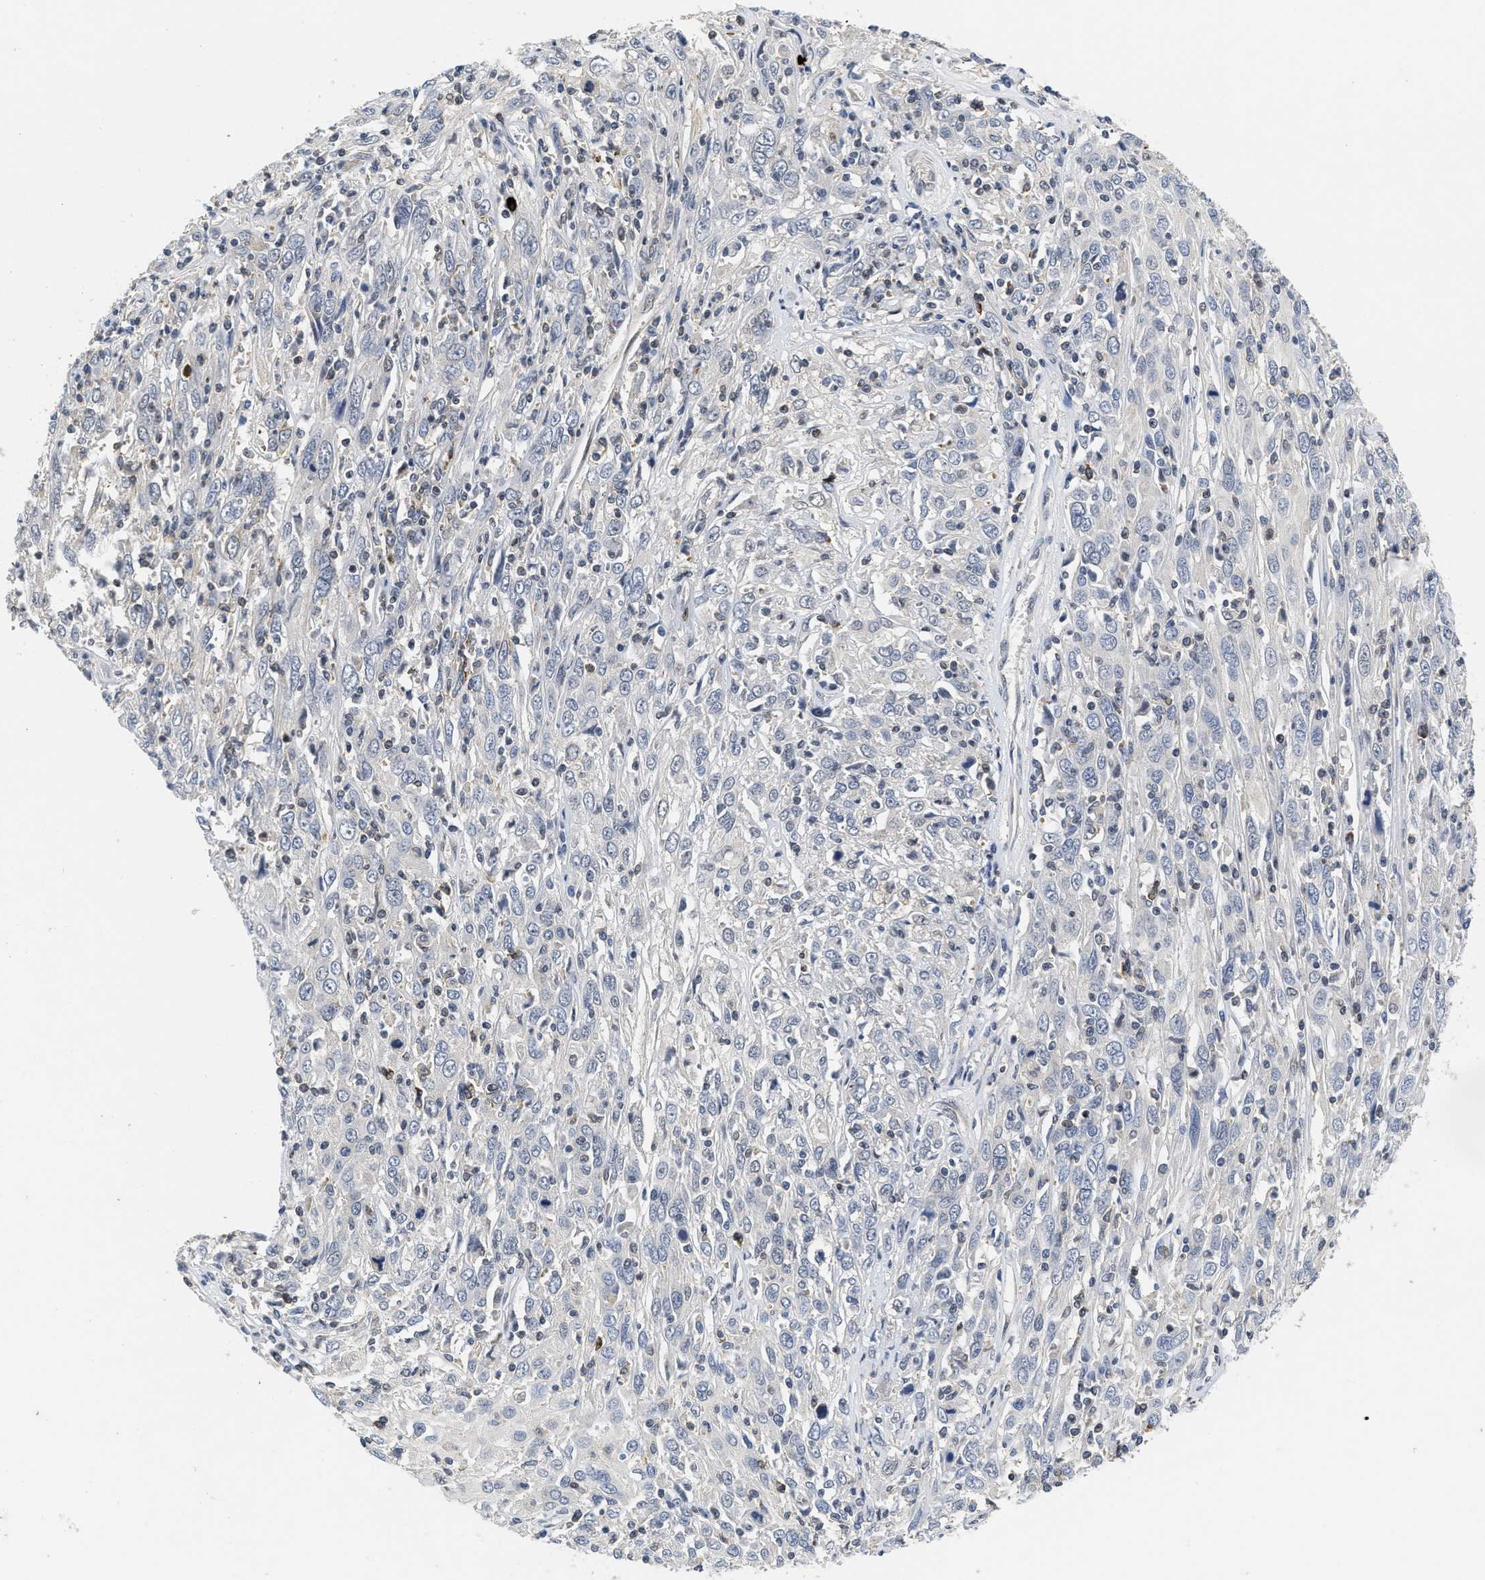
{"staining": {"intensity": "negative", "quantity": "none", "location": "none"}, "tissue": "cervical cancer", "cell_type": "Tumor cells", "image_type": "cancer", "snomed": [{"axis": "morphology", "description": "Squamous cell carcinoma, NOS"}, {"axis": "topography", "description": "Cervix"}], "caption": "IHC image of cervical squamous cell carcinoma stained for a protein (brown), which reveals no staining in tumor cells. Nuclei are stained in blue.", "gene": "HIF1A", "patient": {"sex": "female", "age": 46}}